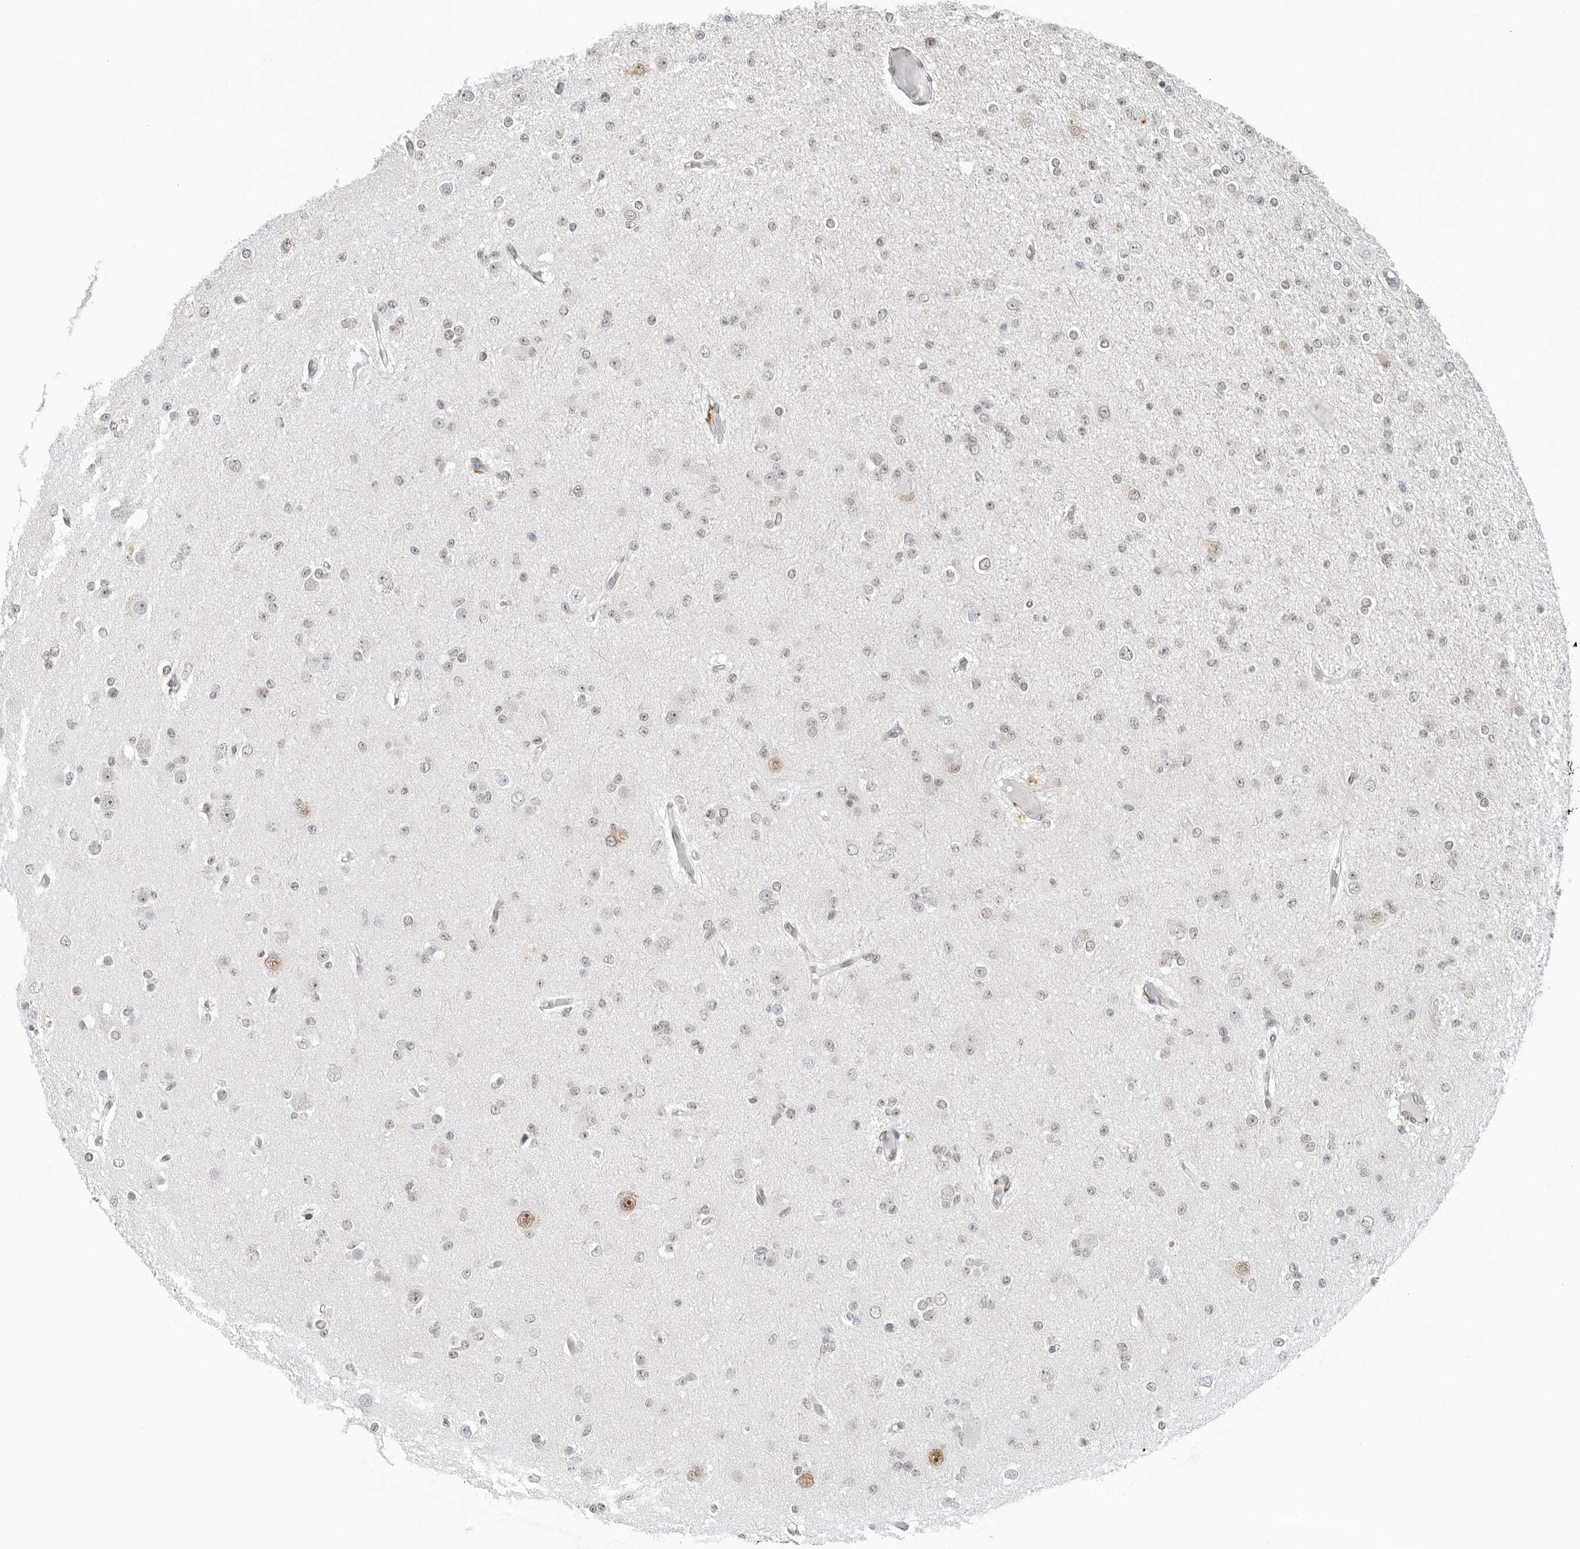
{"staining": {"intensity": "negative", "quantity": "none", "location": "none"}, "tissue": "glioma", "cell_type": "Tumor cells", "image_type": "cancer", "snomed": [{"axis": "morphology", "description": "Glioma, malignant, Low grade"}, {"axis": "topography", "description": "Brain"}], "caption": "DAB (3,3'-diaminobenzidine) immunohistochemical staining of glioma shows no significant staining in tumor cells.", "gene": "FOXK2", "patient": {"sex": "female", "age": 22}}